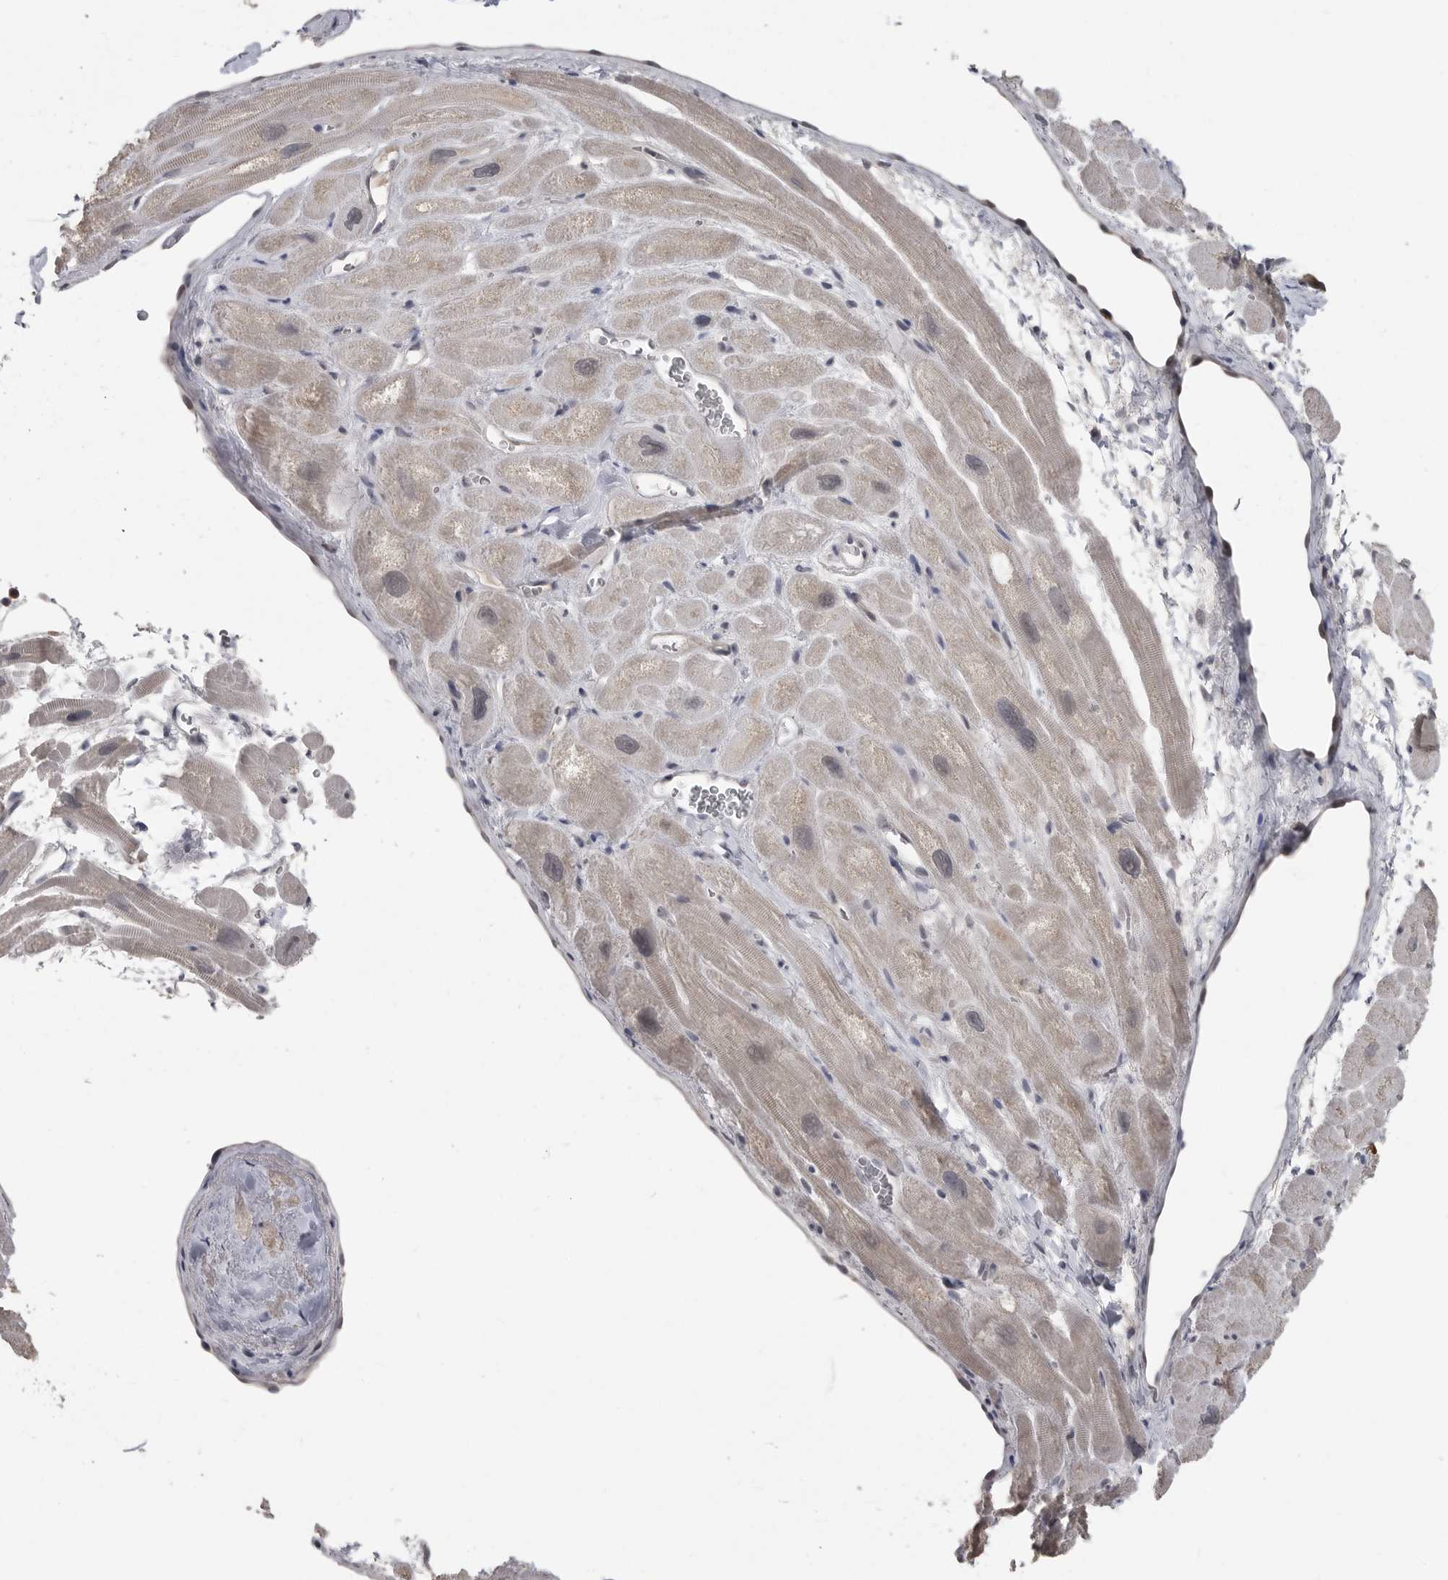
{"staining": {"intensity": "negative", "quantity": "none", "location": "none"}, "tissue": "heart muscle", "cell_type": "Cardiomyocytes", "image_type": "normal", "snomed": [{"axis": "morphology", "description": "Normal tissue, NOS"}, {"axis": "topography", "description": "Heart"}], "caption": "Cardiomyocytes are negative for brown protein staining in benign heart muscle. (Brightfield microscopy of DAB (3,3'-diaminobenzidine) immunohistochemistry (IHC) at high magnification).", "gene": "PLEKHF1", "patient": {"sex": "male", "age": 49}}